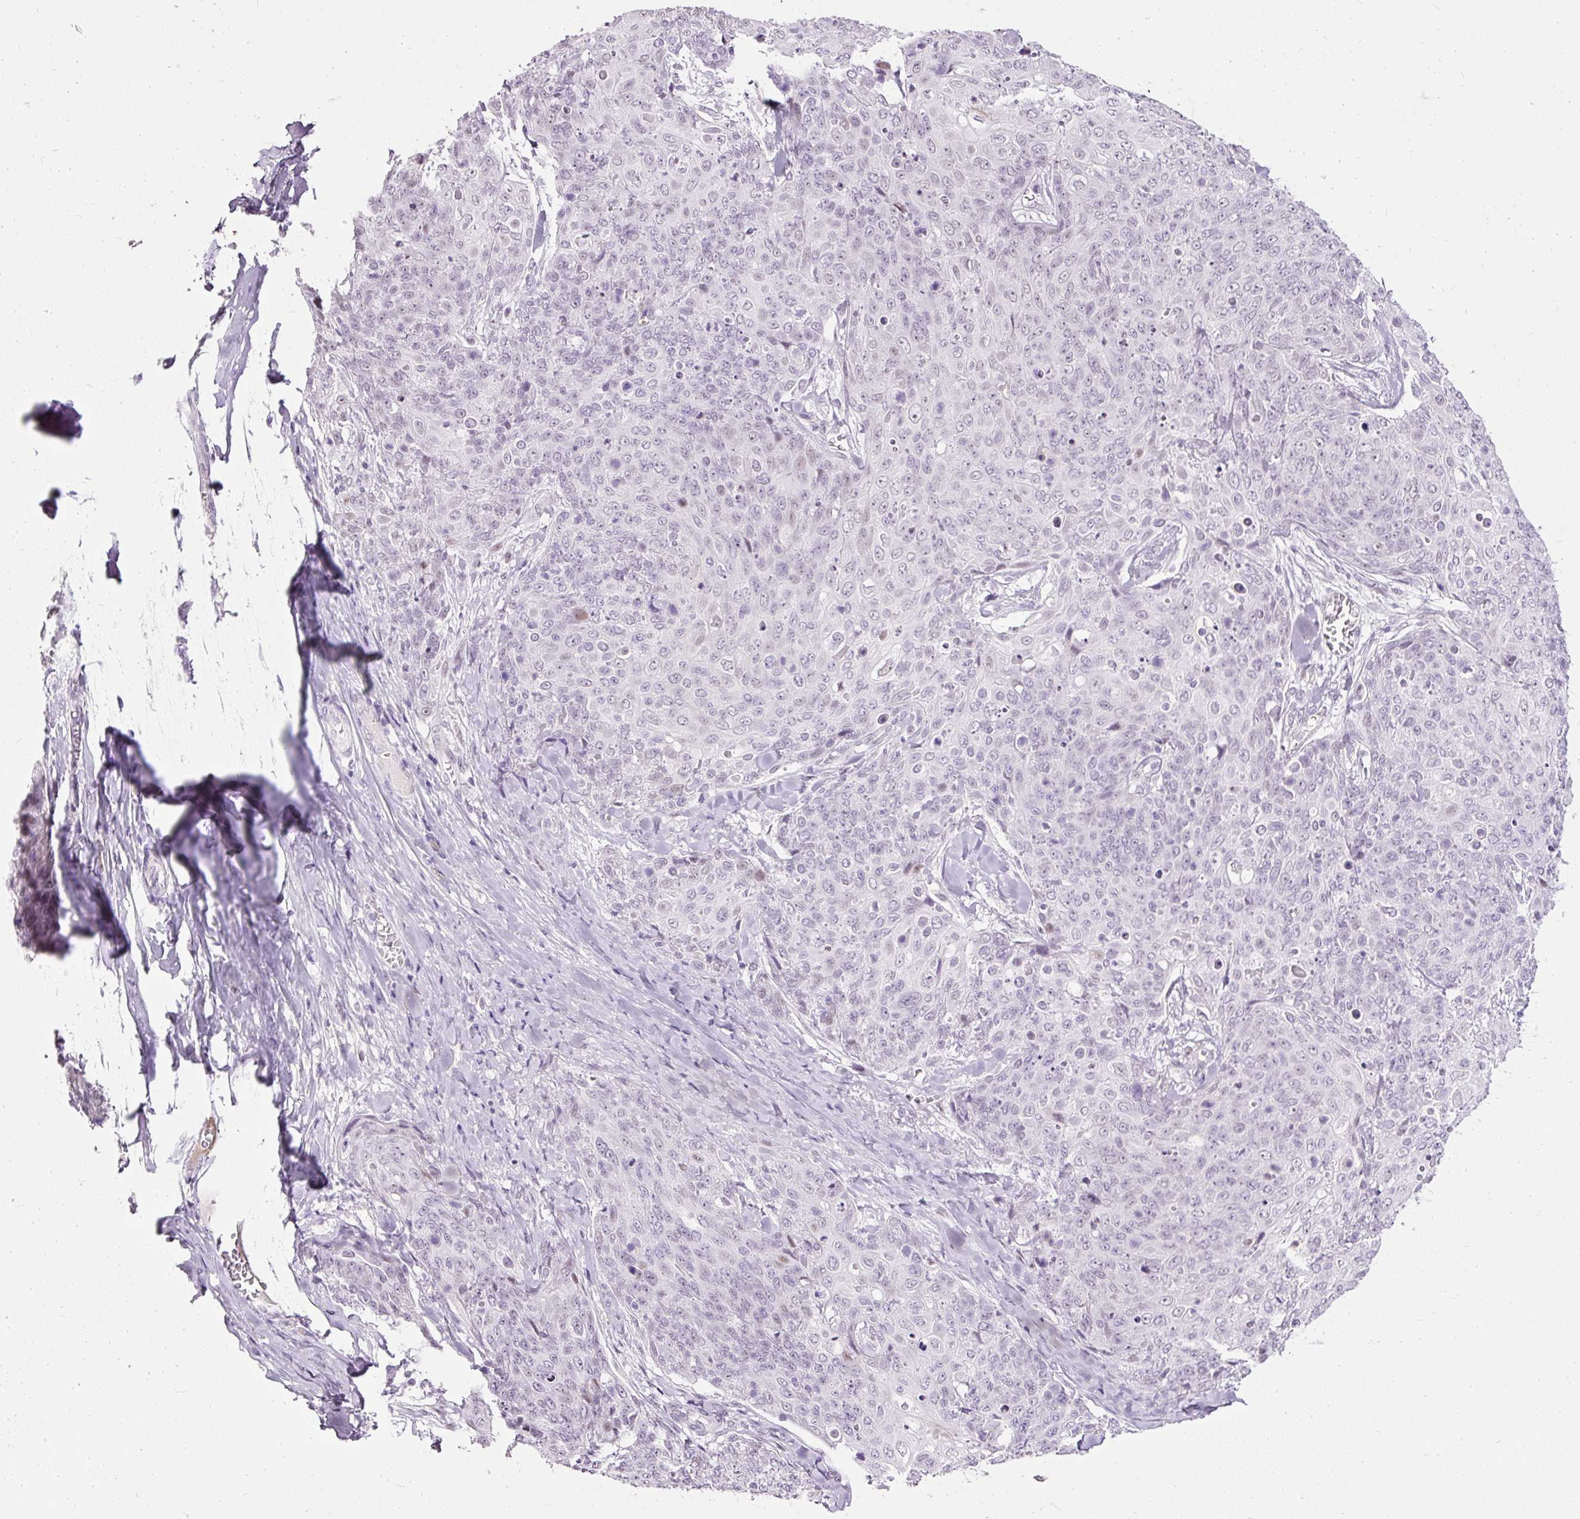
{"staining": {"intensity": "negative", "quantity": "none", "location": "none"}, "tissue": "skin cancer", "cell_type": "Tumor cells", "image_type": "cancer", "snomed": [{"axis": "morphology", "description": "Squamous cell carcinoma, NOS"}, {"axis": "topography", "description": "Skin"}, {"axis": "topography", "description": "Vulva"}], "caption": "A histopathology image of squamous cell carcinoma (skin) stained for a protein exhibits no brown staining in tumor cells. The staining was performed using DAB (3,3'-diaminobenzidine) to visualize the protein expression in brown, while the nuclei were stained in blue with hematoxylin (Magnification: 20x).", "gene": "PDE6B", "patient": {"sex": "female", "age": 85}}